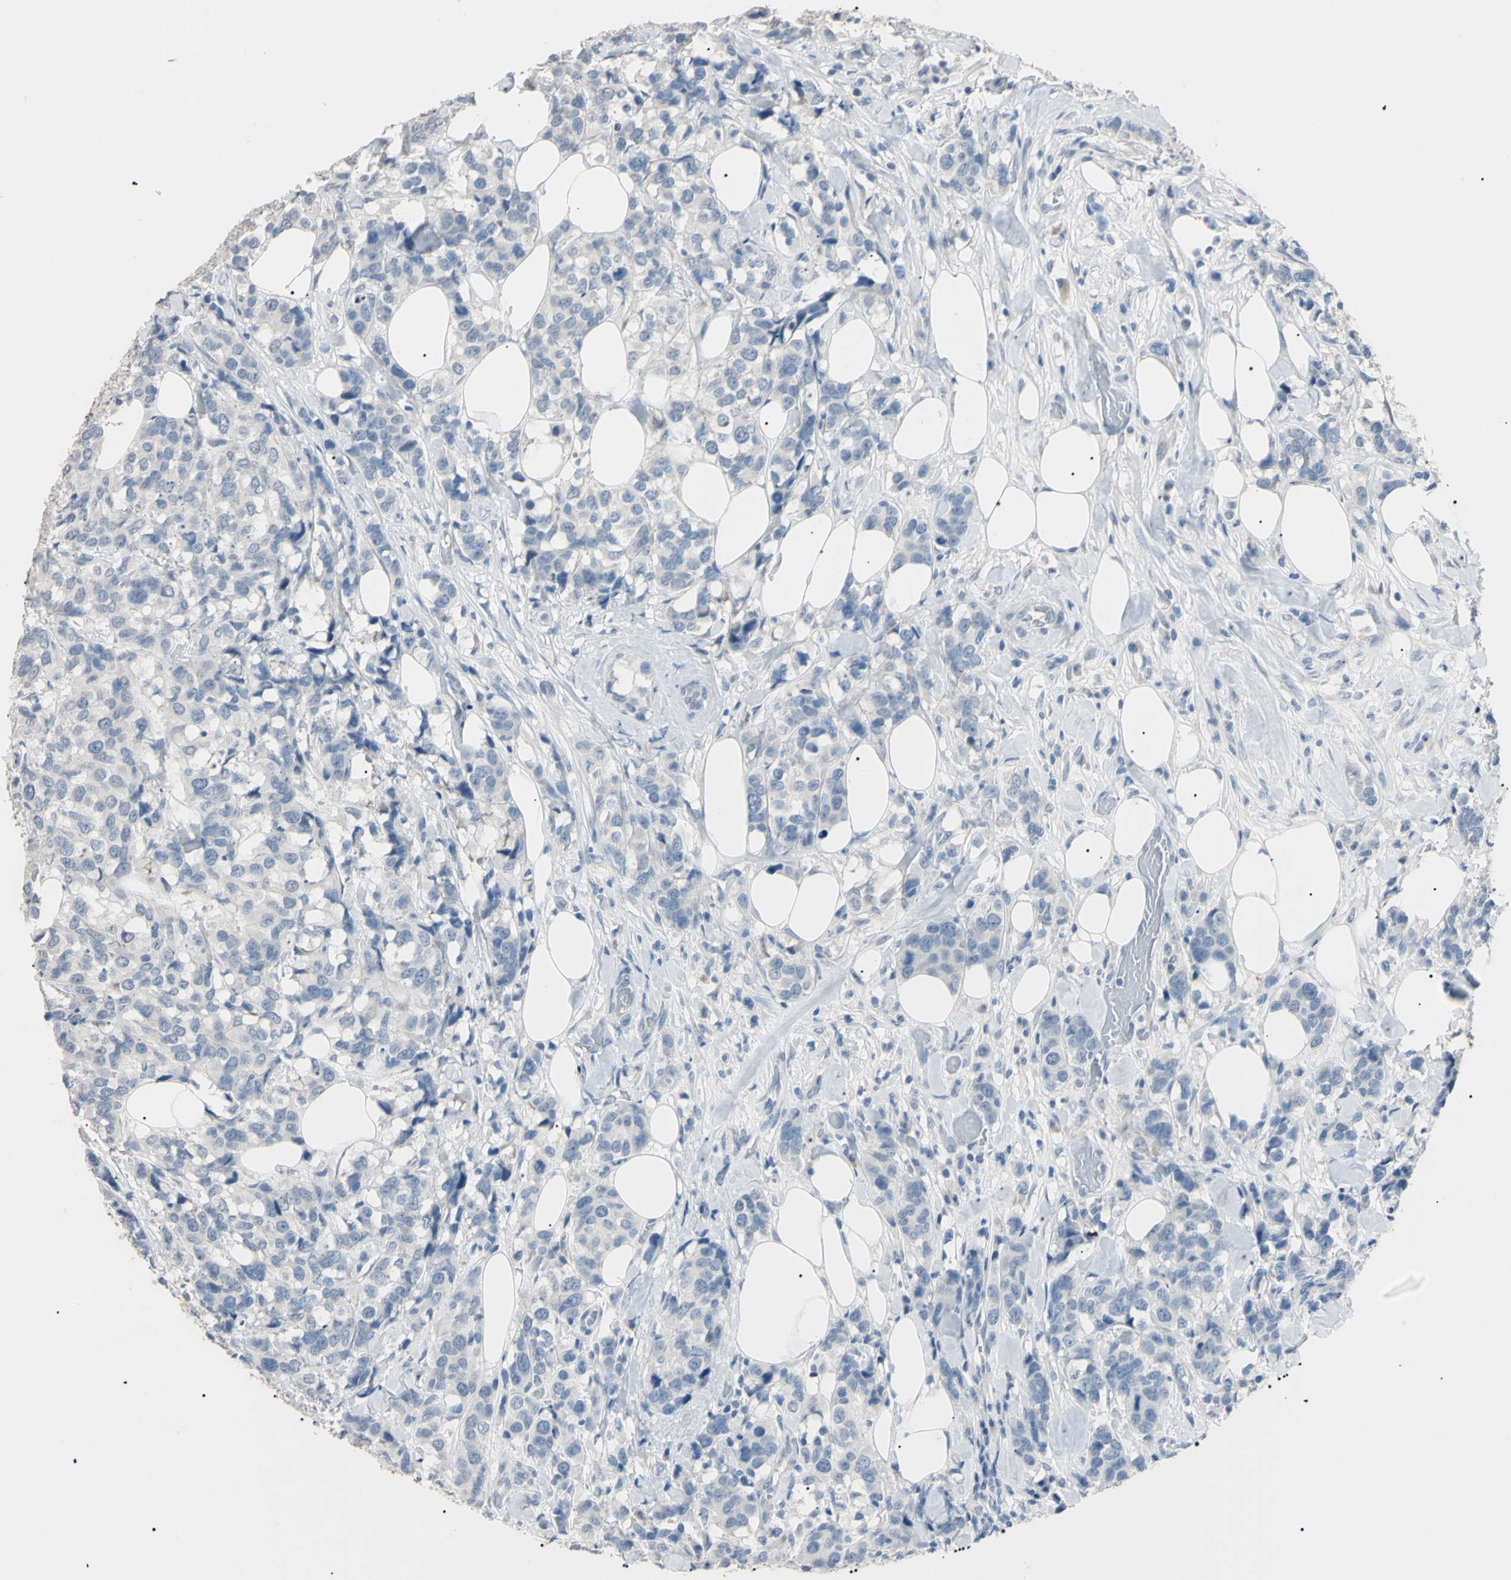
{"staining": {"intensity": "negative", "quantity": "none", "location": "none"}, "tissue": "breast cancer", "cell_type": "Tumor cells", "image_type": "cancer", "snomed": [{"axis": "morphology", "description": "Duct carcinoma"}, {"axis": "topography", "description": "Breast"}], "caption": "DAB (3,3'-diaminobenzidine) immunohistochemical staining of breast cancer (infiltrating ductal carcinoma) demonstrates no significant positivity in tumor cells.", "gene": "CGB3", "patient": {"sex": "female", "age": 68}}